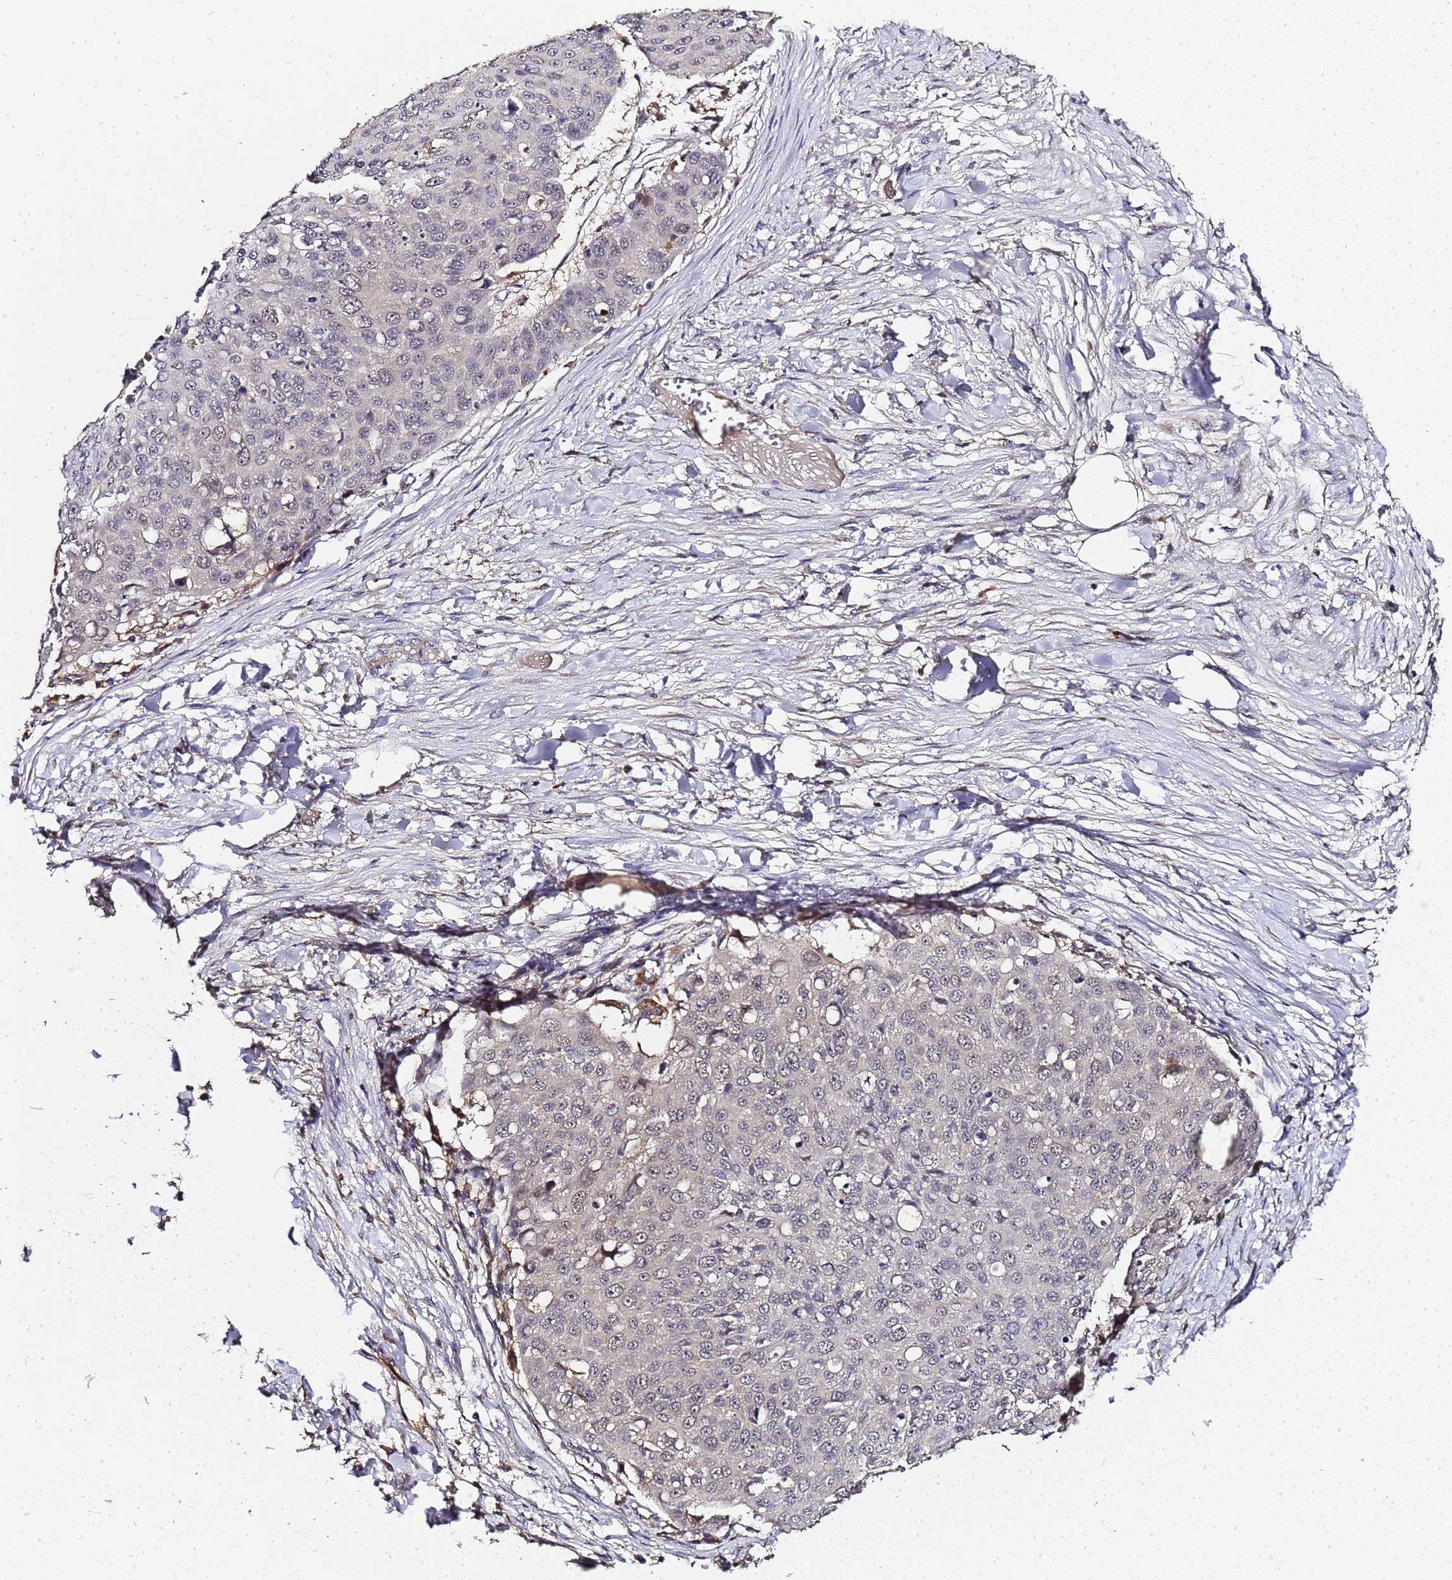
{"staining": {"intensity": "negative", "quantity": "none", "location": "none"}, "tissue": "skin cancer", "cell_type": "Tumor cells", "image_type": "cancer", "snomed": [{"axis": "morphology", "description": "Squamous cell carcinoma, NOS"}, {"axis": "topography", "description": "Skin"}], "caption": "IHC of skin squamous cell carcinoma shows no positivity in tumor cells.", "gene": "LGI4", "patient": {"sex": "male", "age": 71}}